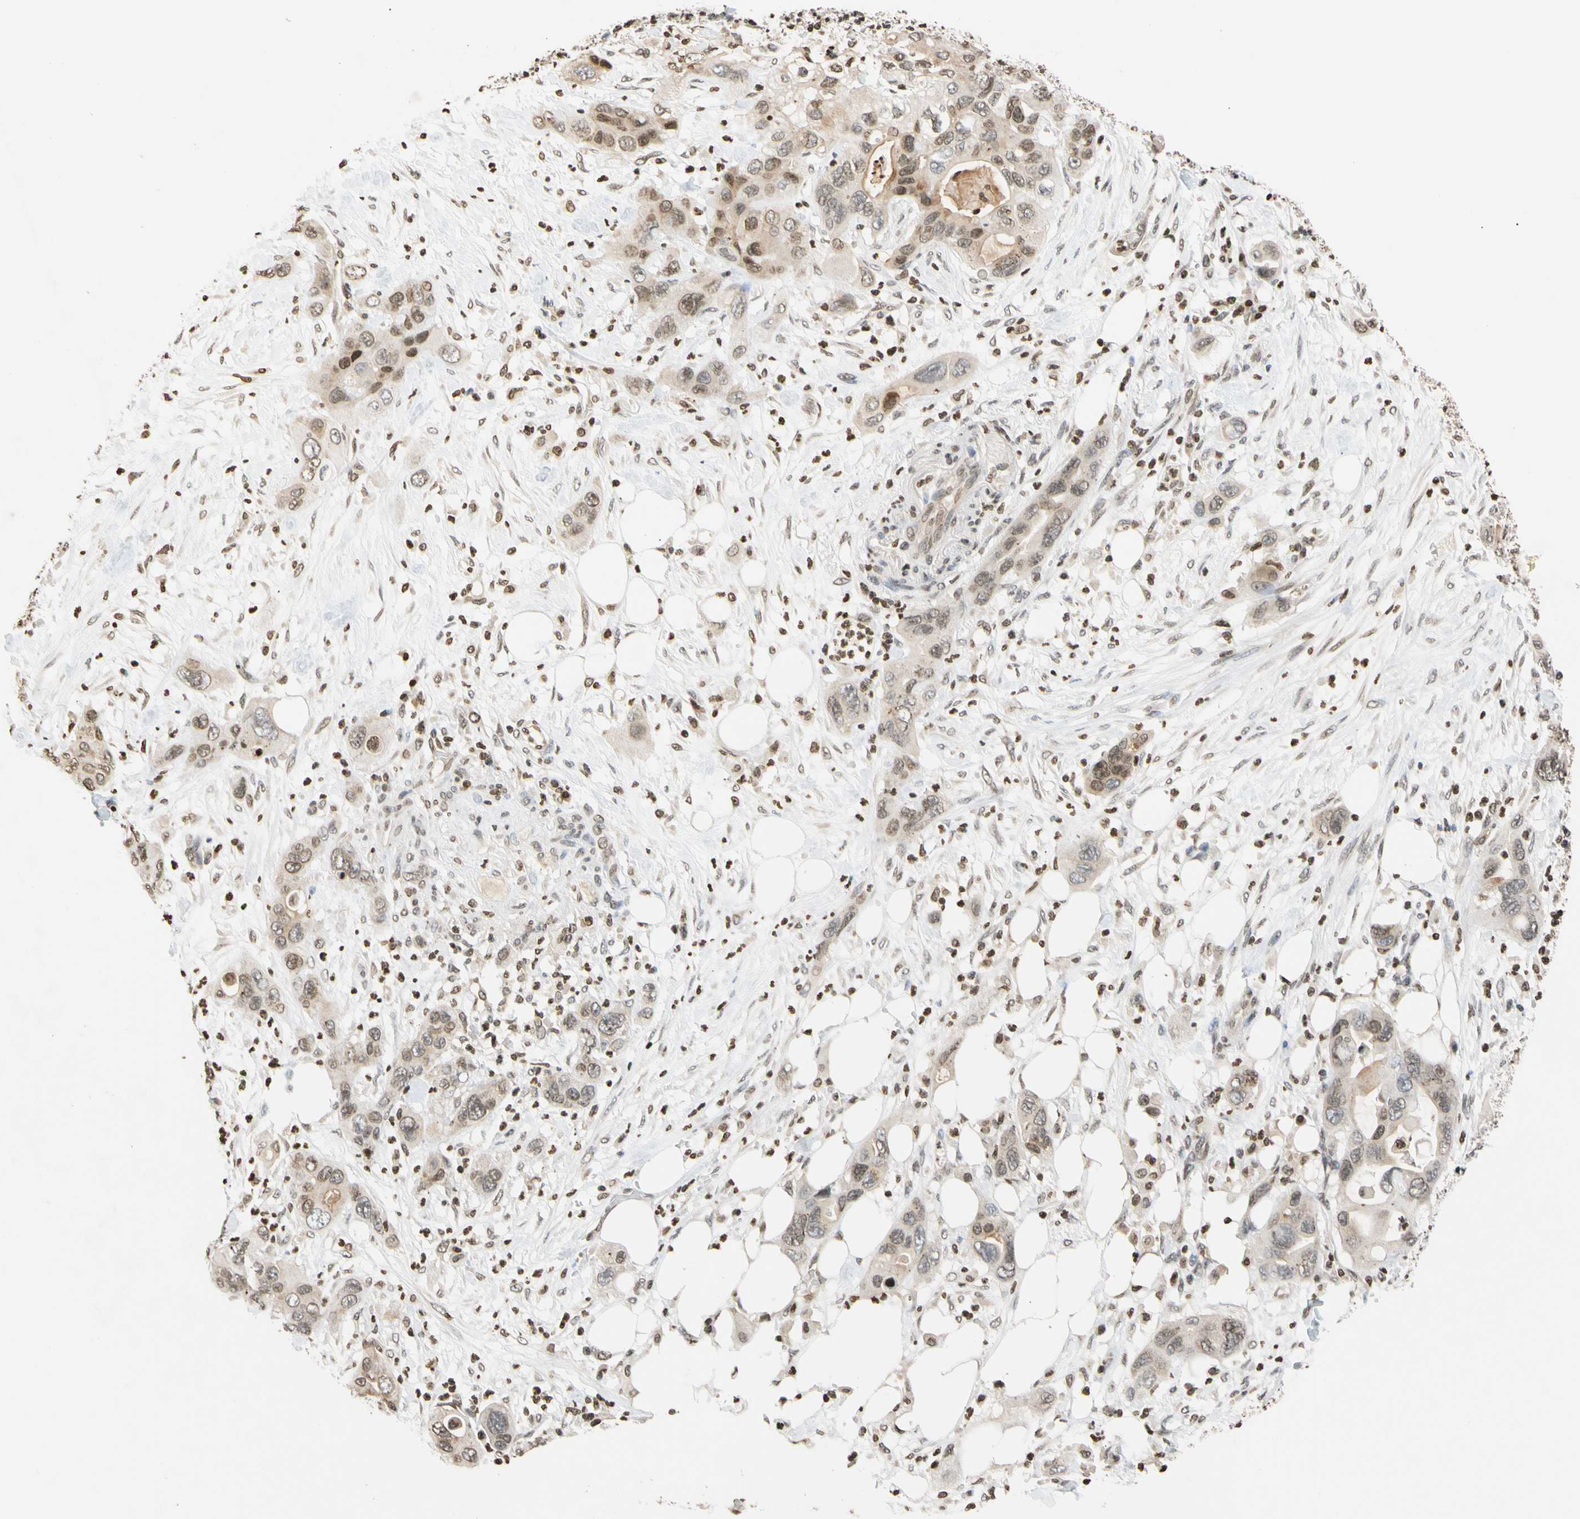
{"staining": {"intensity": "weak", "quantity": ">75%", "location": "cytoplasmic/membranous"}, "tissue": "pancreatic cancer", "cell_type": "Tumor cells", "image_type": "cancer", "snomed": [{"axis": "morphology", "description": "Adenocarcinoma, NOS"}, {"axis": "topography", "description": "Pancreas"}], "caption": "Tumor cells exhibit weak cytoplasmic/membranous positivity in about >75% of cells in pancreatic adenocarcinoma.", "gene": "GPX4", "patient": {"sex": "female", "age": 71}}